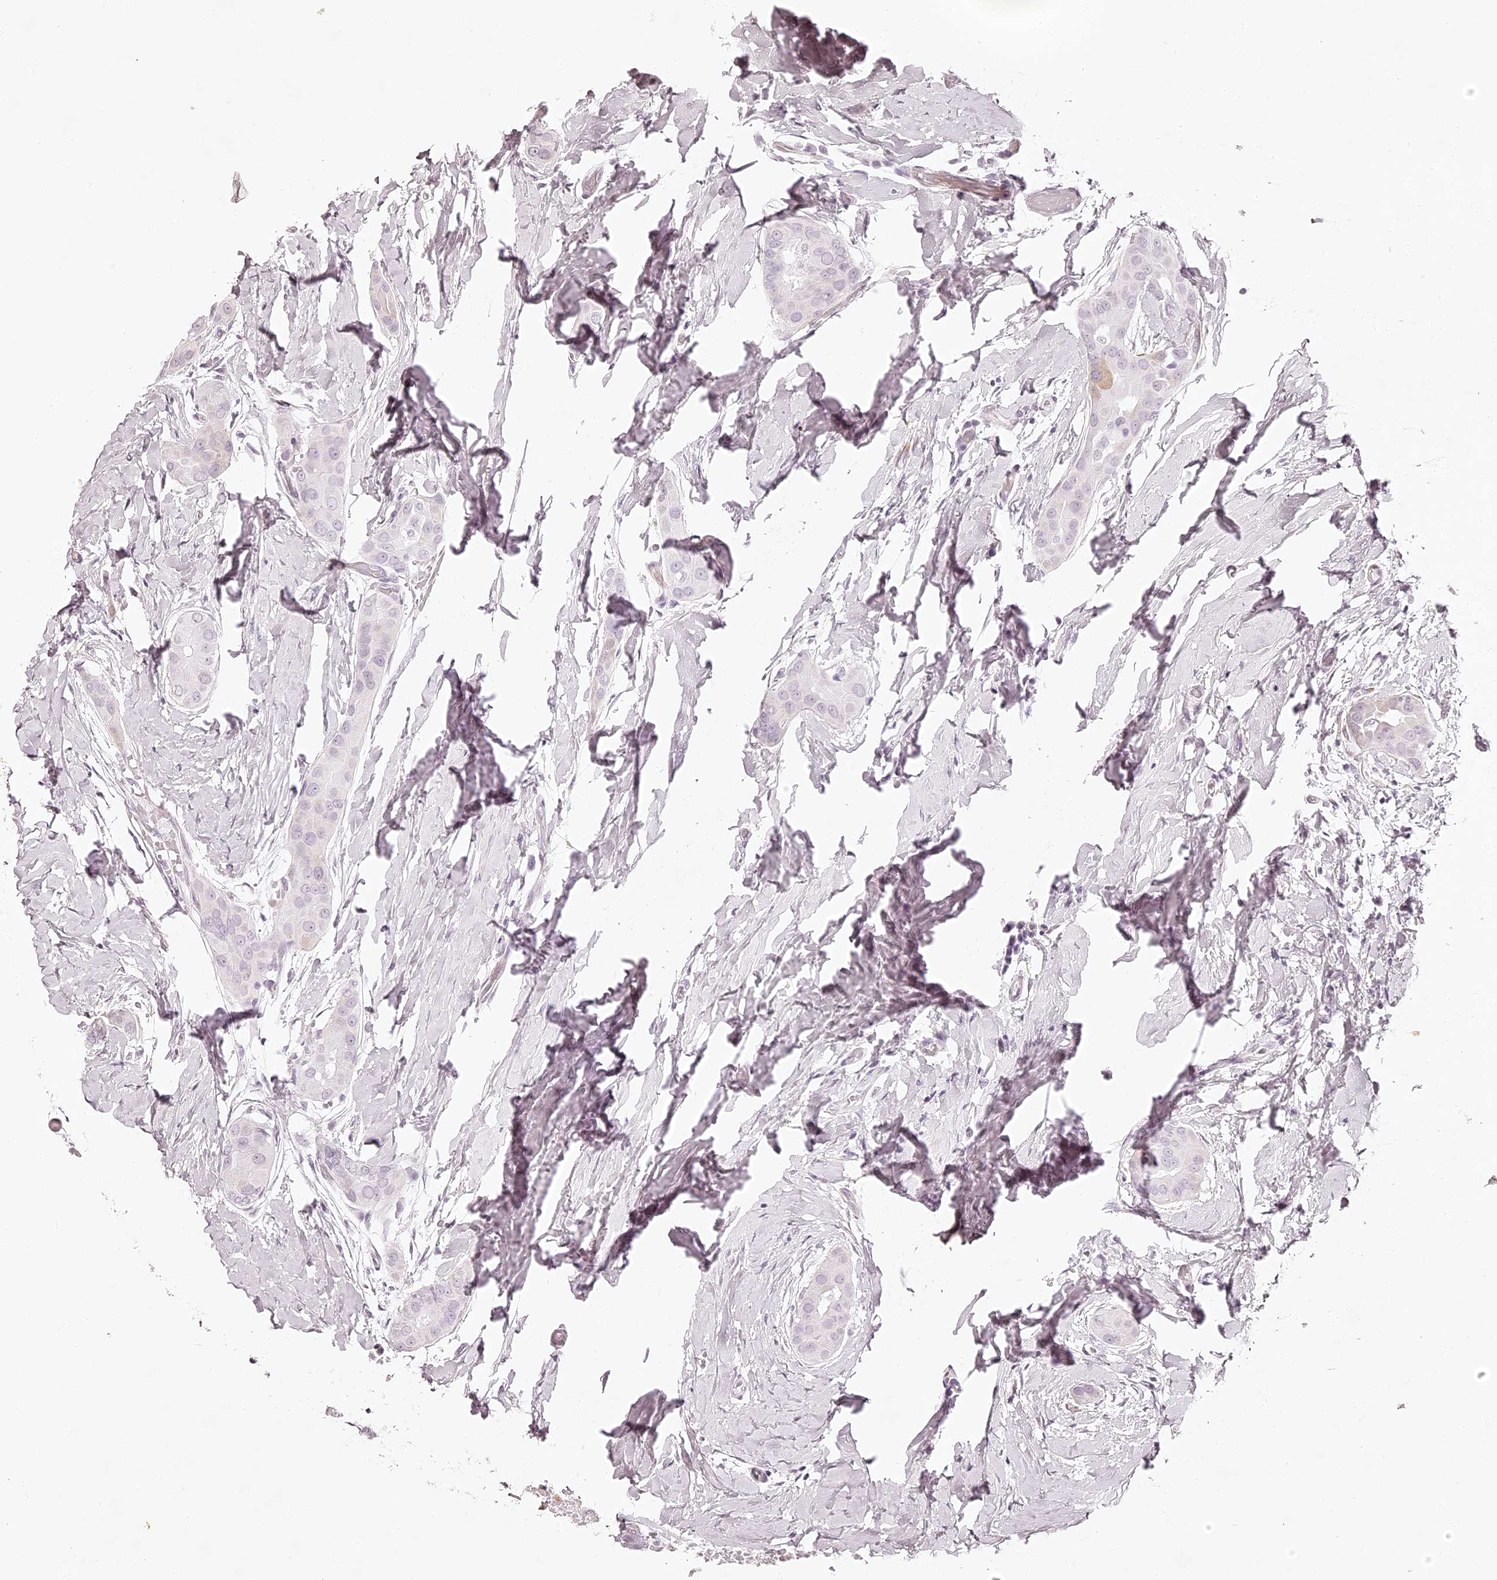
{"staining": {"intensity": "negative", "quantity": "none", "location": "none"}, "tissue": "thyroid cancer", "cell_type": "Tumor cells", "image_type": "cancer", "snomed": [{"axis": "morphology", "description": "Papillary adenocarcinoma, NOS"}, {"axis": "topography", "description": "Thyroid gland"}], "caption": "DAB immunohistochemical staining of thyroid cancer demonstrates no significant expression in tumor cells.", "gene": "ELAPOR1", "patient": {"sex": "male", "age": 33}}